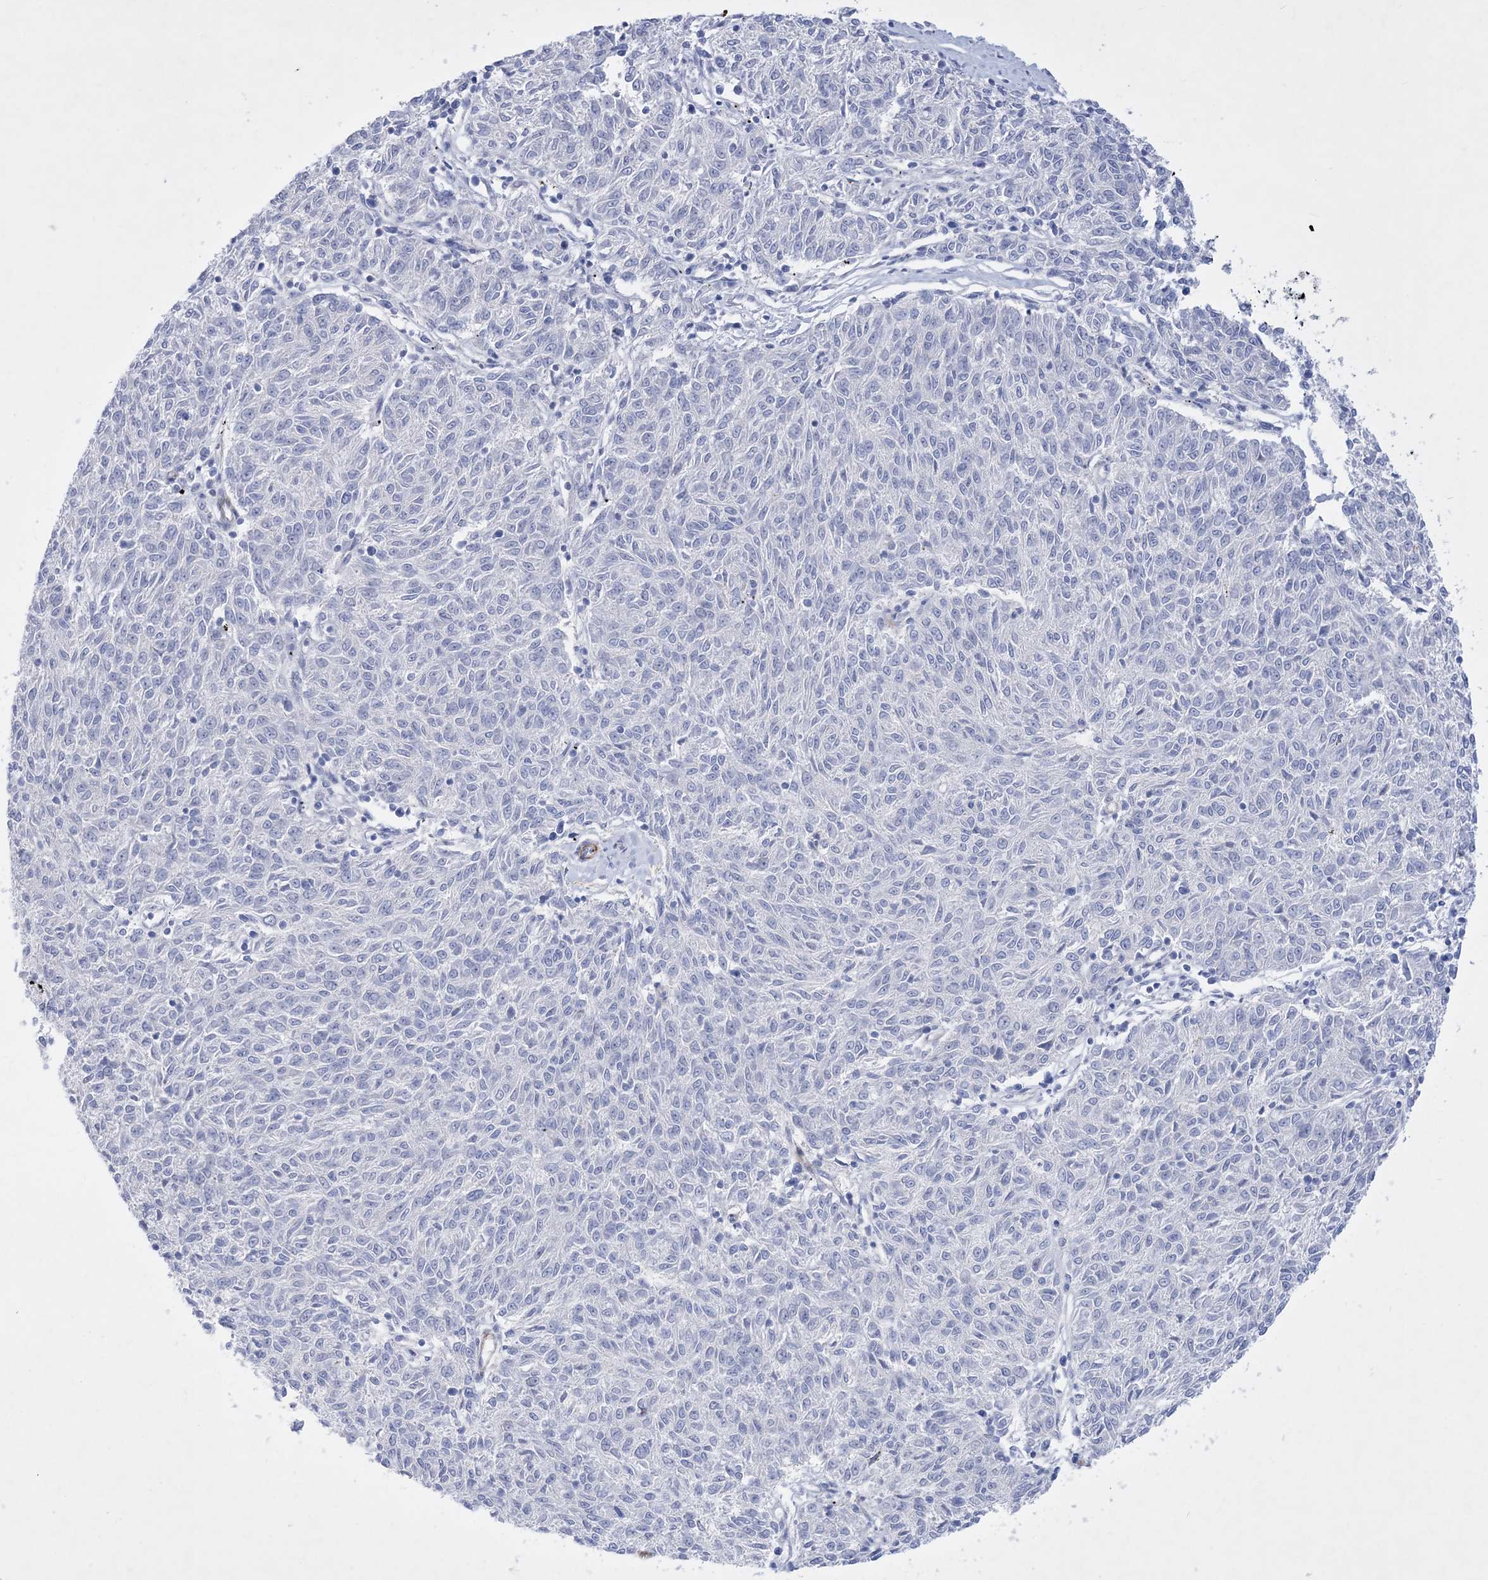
{"staining": {"intensity": "negative", "quantity": "none", "location": "none"}, "tissue": "melanoma", "cell_type": "Tumor cells", "image_type": "cancer", "snomed": [{"axis": "morphology", "description": "Malignant melanoma, NOS"}, {"axis": "topography", "description": "Skin"}], "caption": "Tumor cells show no significant positivity in melanoma.", "gene": "WDR74", "patient": {"sex": "female", "age": 72}}